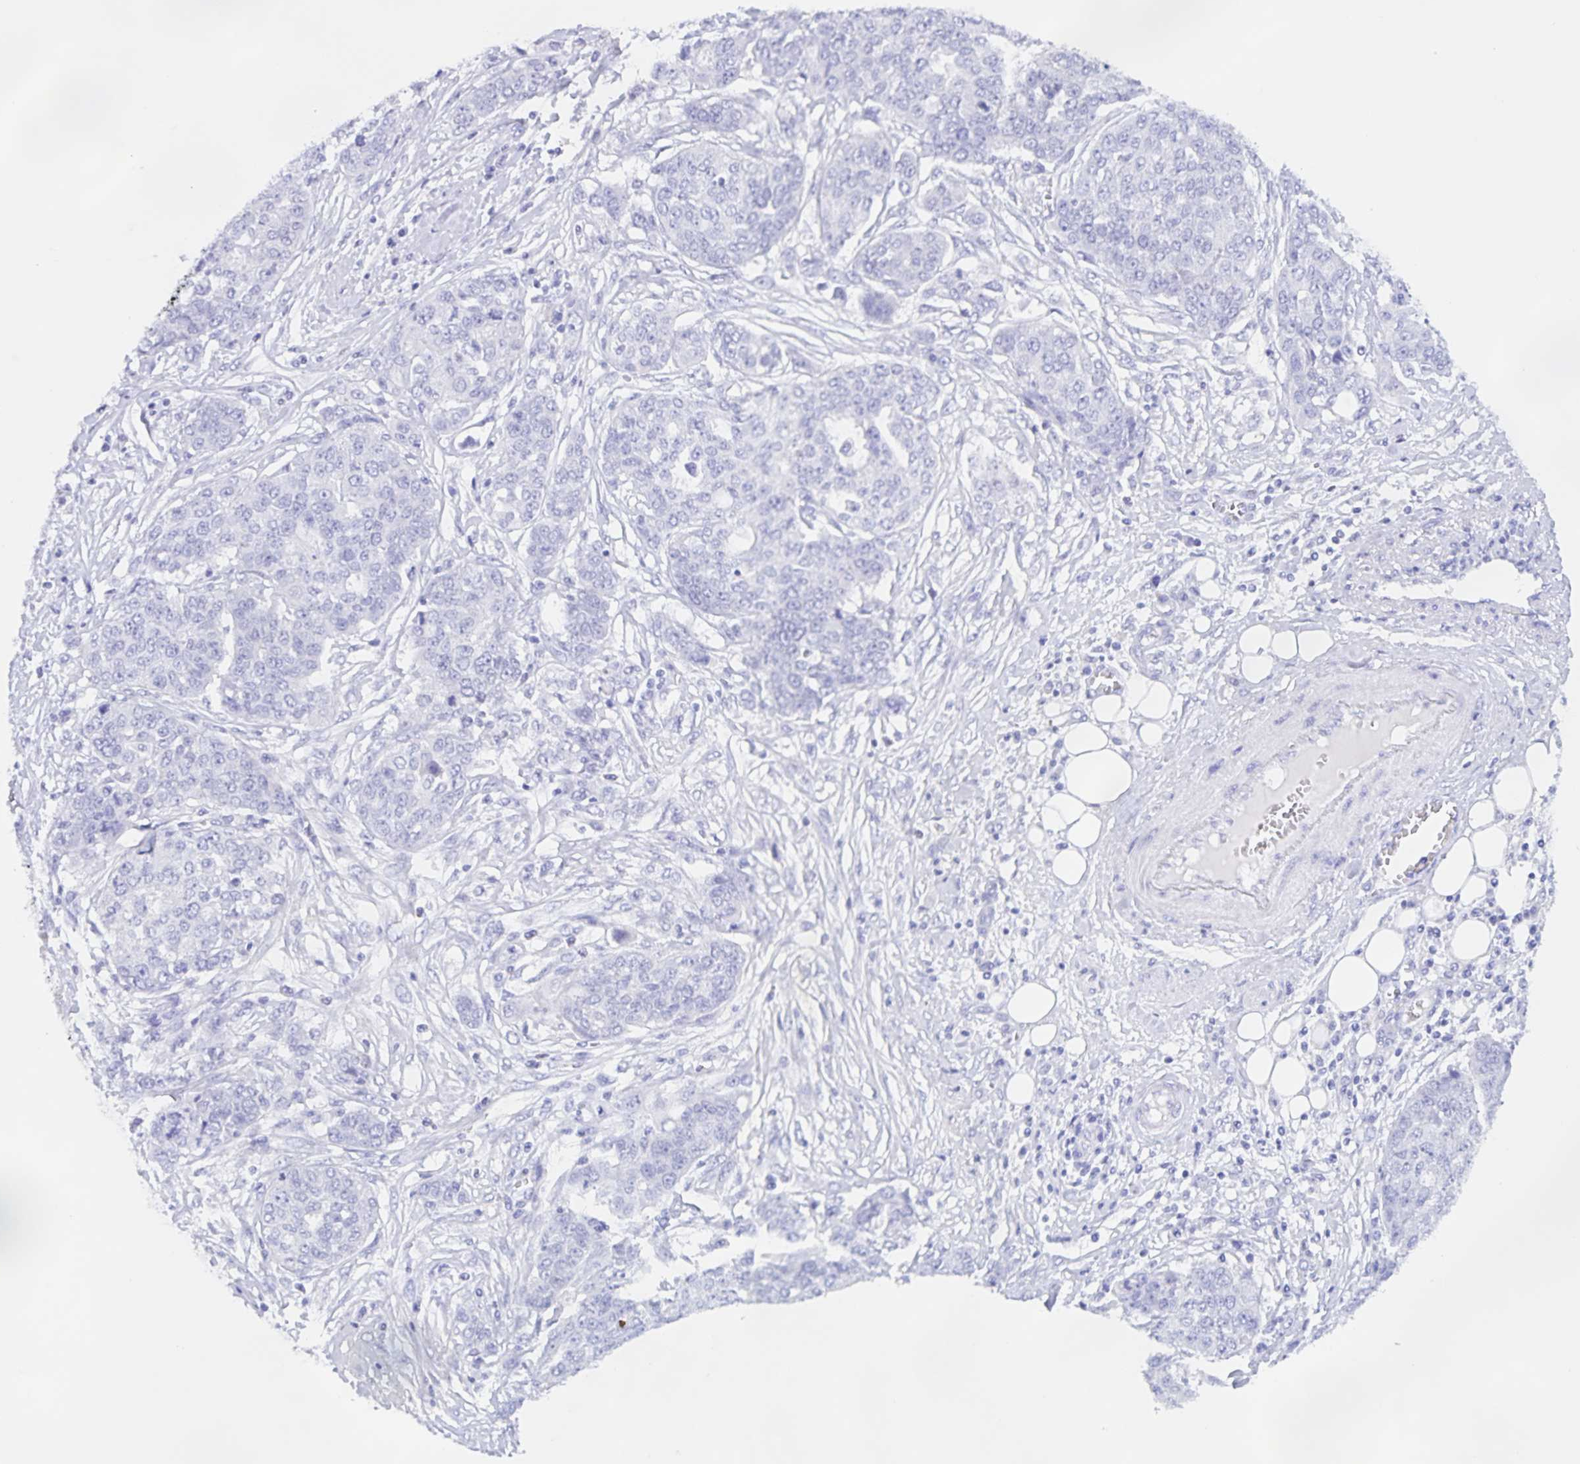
{"staining": {"intensity": "negative", "quantity": "none", "location": "none"}, "tissue": "ovarian cancer", "cell_type": "Tumor cells", "image_type": "cancer", "snomed": [{"axis": "morphology", "description": "Cystadenocarcinoma, serous, NOS"}, {"axis": "topography", "description": "Soft tissue"}, {"axis": "topography", "description": "Ovary"}], "caption": "High power microscopy histopathology image of an immunohistochemistry (IHC) photomicrograph of ovarian serous cystadenocarcinoma, revealing no significant expression in tumor cells. The staining was performed using DAB to visualize the protein expression in brown, while the nuclei were stained in blue with hematoxylin (Magnification: 20x).", "gene": "TGIF2LX", "patient": {"sex": "female", "age": 57}}